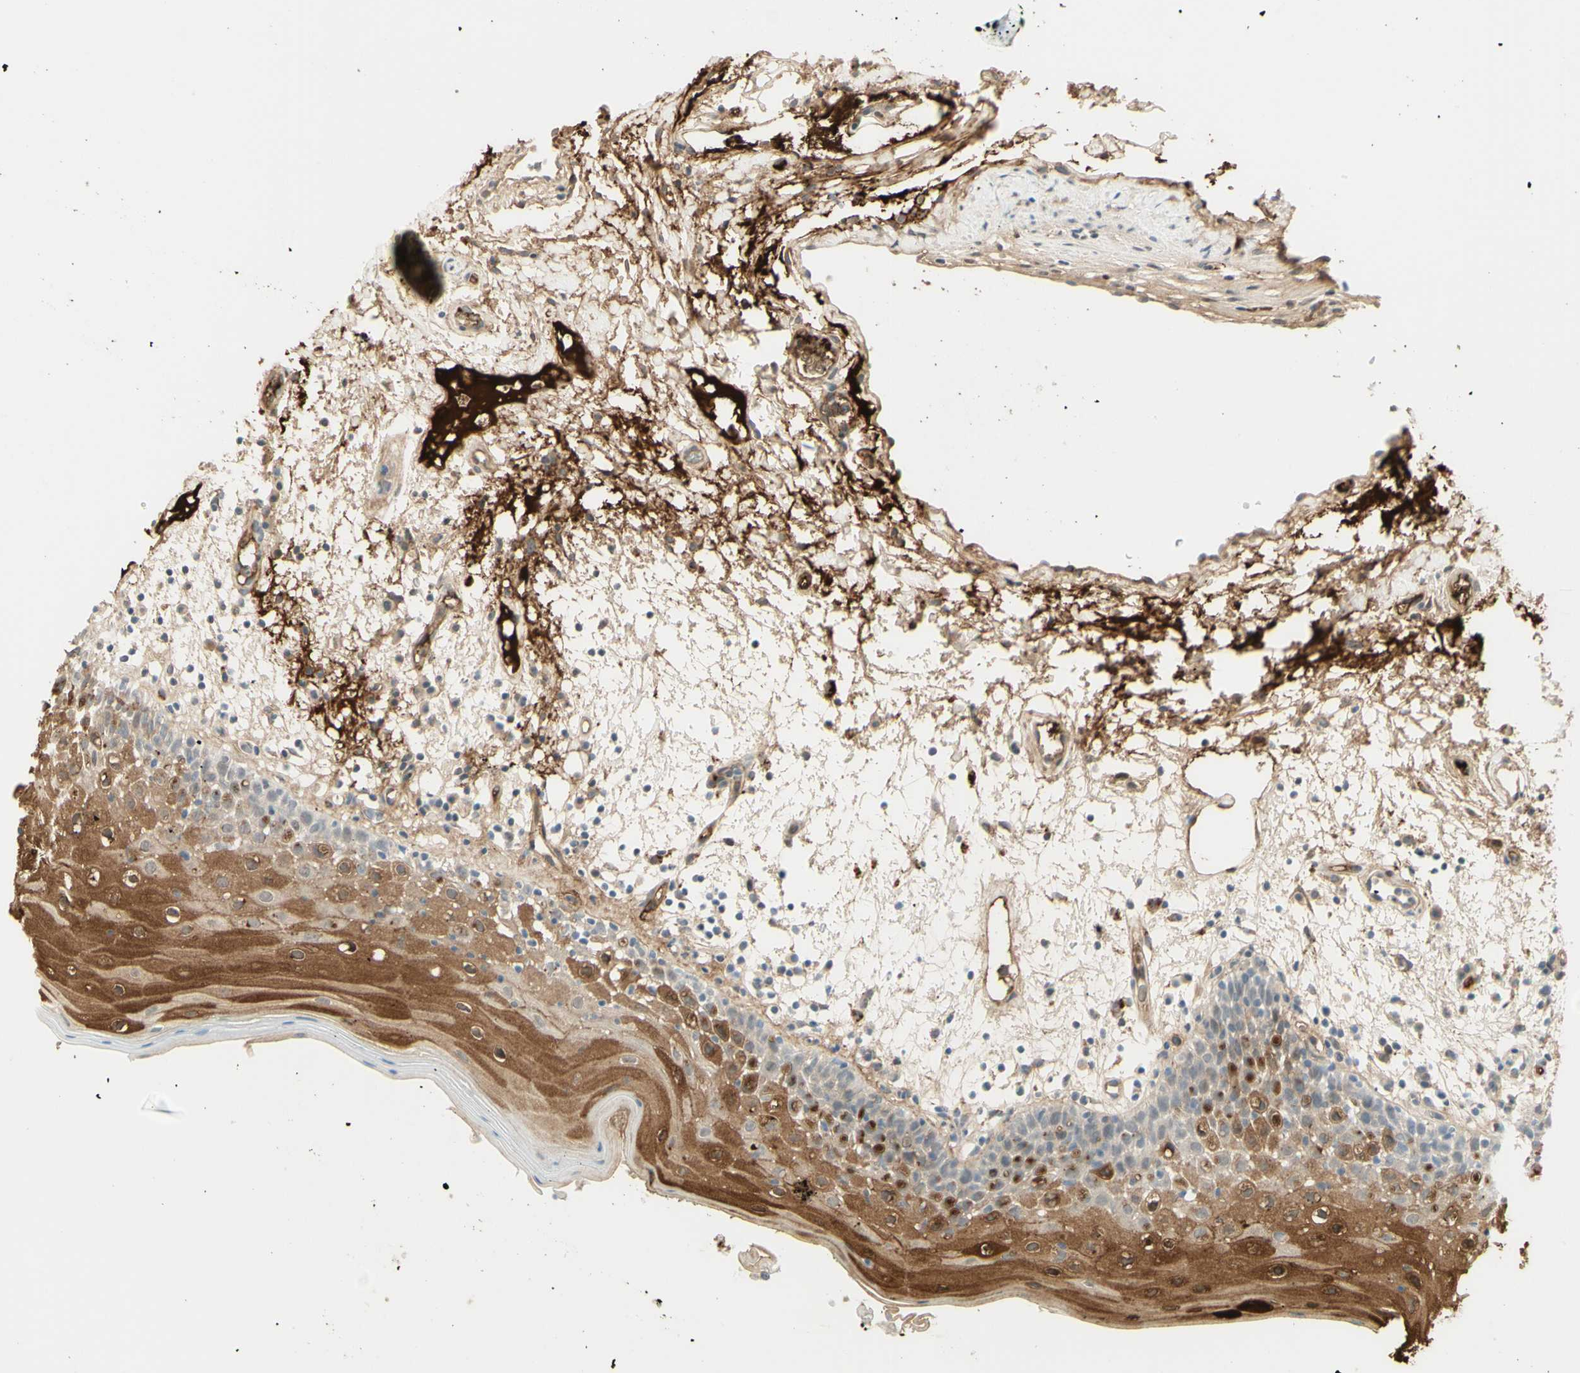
{"staining": {"intensity": "weak", "quantity": "<25%", "location": "cytoplasmic/membranous"}, "tissue": "oral mucosa", "cell_type": "Squamous epithelial cells", "image_type": "normal", "snomed": [{"axis": "morphology", "description": "Normal tissue, NOS"}, {"axis": "morphology", "description": "Squamous cell carcinoma, NOS"}, {"axis": "topography", "description": "Skeletal muscle"}, {"axis": "topography", "description": "Oral tissue"}], "caption": "Squamous epithelial cells are negative for brown protein staining in unremarkable oral mucosa. (Stains: DAB immunohistochemistry (IHC) with hematoxylin counter stain, Microscopy: brightfield microscopy at high magnification).", "gene": "ANGPT2", "patient": {"sex": "male", "age": 71}}